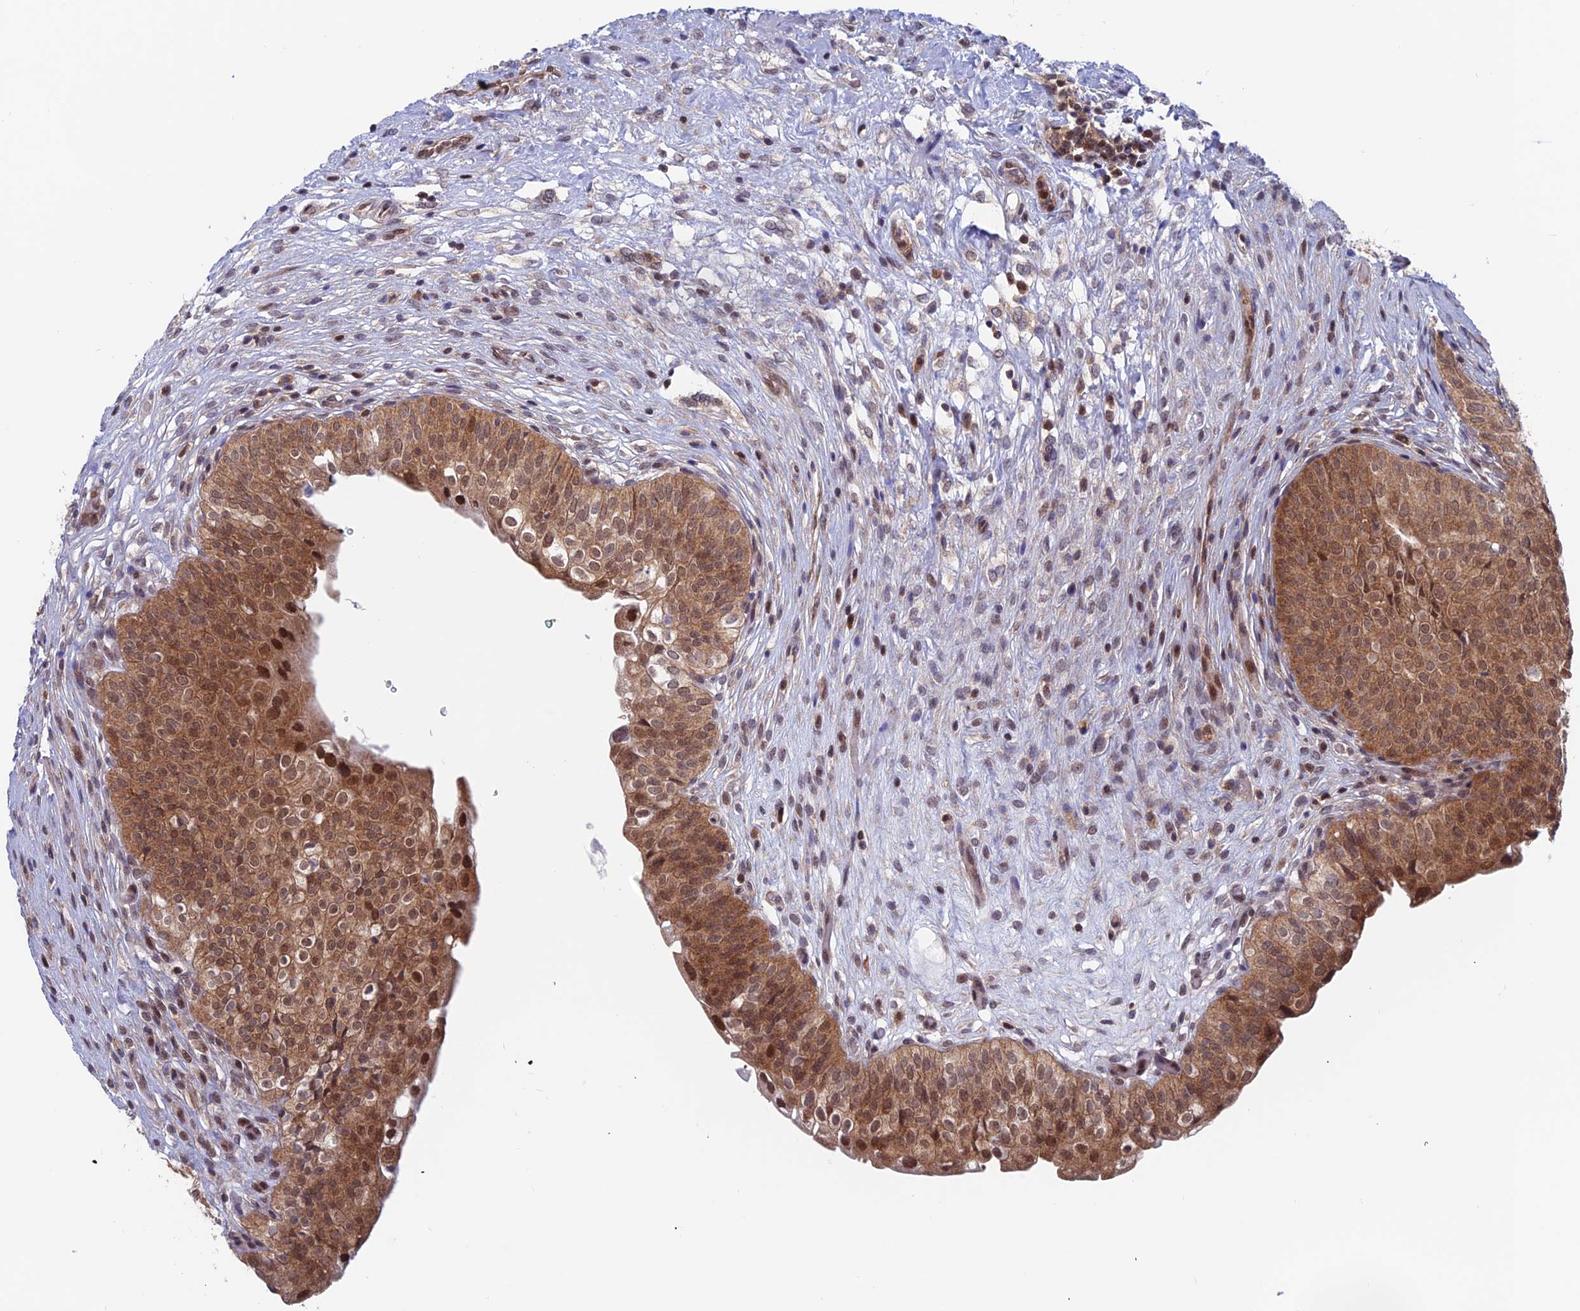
{"staining": {"intensity": "strong", "quantity": ">75%", "location": "cytoplasmic/membranous,nuclear"}, "tissue": "urinary bladder", "cell_type": "Urothelial cells", "image_type": "normal", "snomed": [{"axis": "morphology", "description": "Normal tissue, NOS"}, {"axis": "topography", "description": "Urinary bladder"}], "caption": "An IHC micrograph of benign tissue is shown. Protein staining in brown highlights strong cytoplasmic/membranous,nuclear positivity in urinary bladder within urothelial cells.", "gene": "IGBP1", "patient": {"sex": "male", "age": 55}}